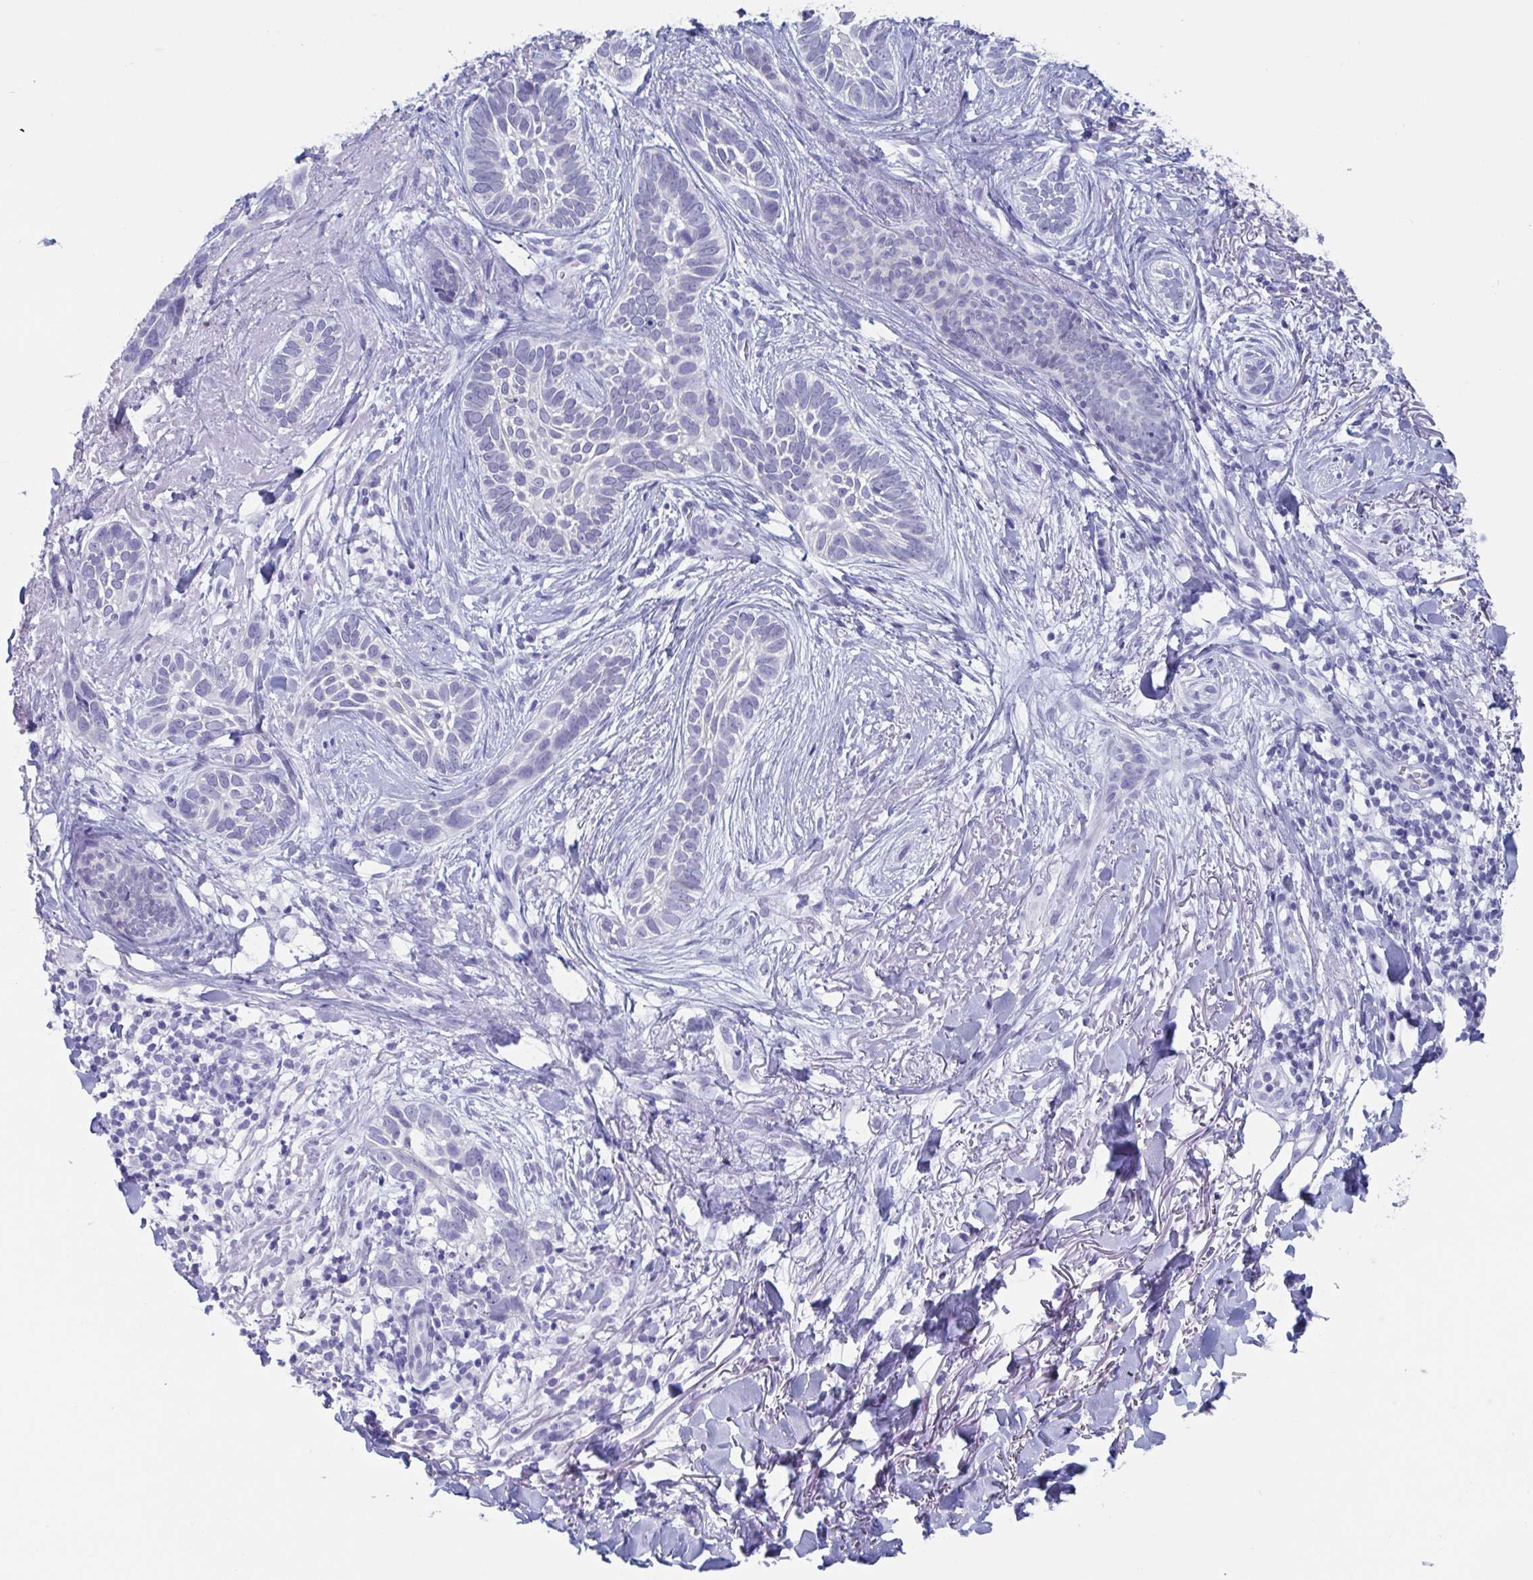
{"staining": {"intensity": "negative", "quantity": "none", "location": "none"}, "tissue": "skin cancer", "cell_type": "Tumor cells", "image_type": "cancer", "snomed": [{"axis": "morphology", "description": "Basal cell carcinoma"}, {"axis": "topography", "description": "Skin"}, {"axis": "topography", "description": "Skin of face"}], "caption": "Protein analysis of basal cell carcinoma (skin) reveals no significant expression in tumor cells.", "gene": "CDX4", "patient": {"sex": "female", "age": 90}}